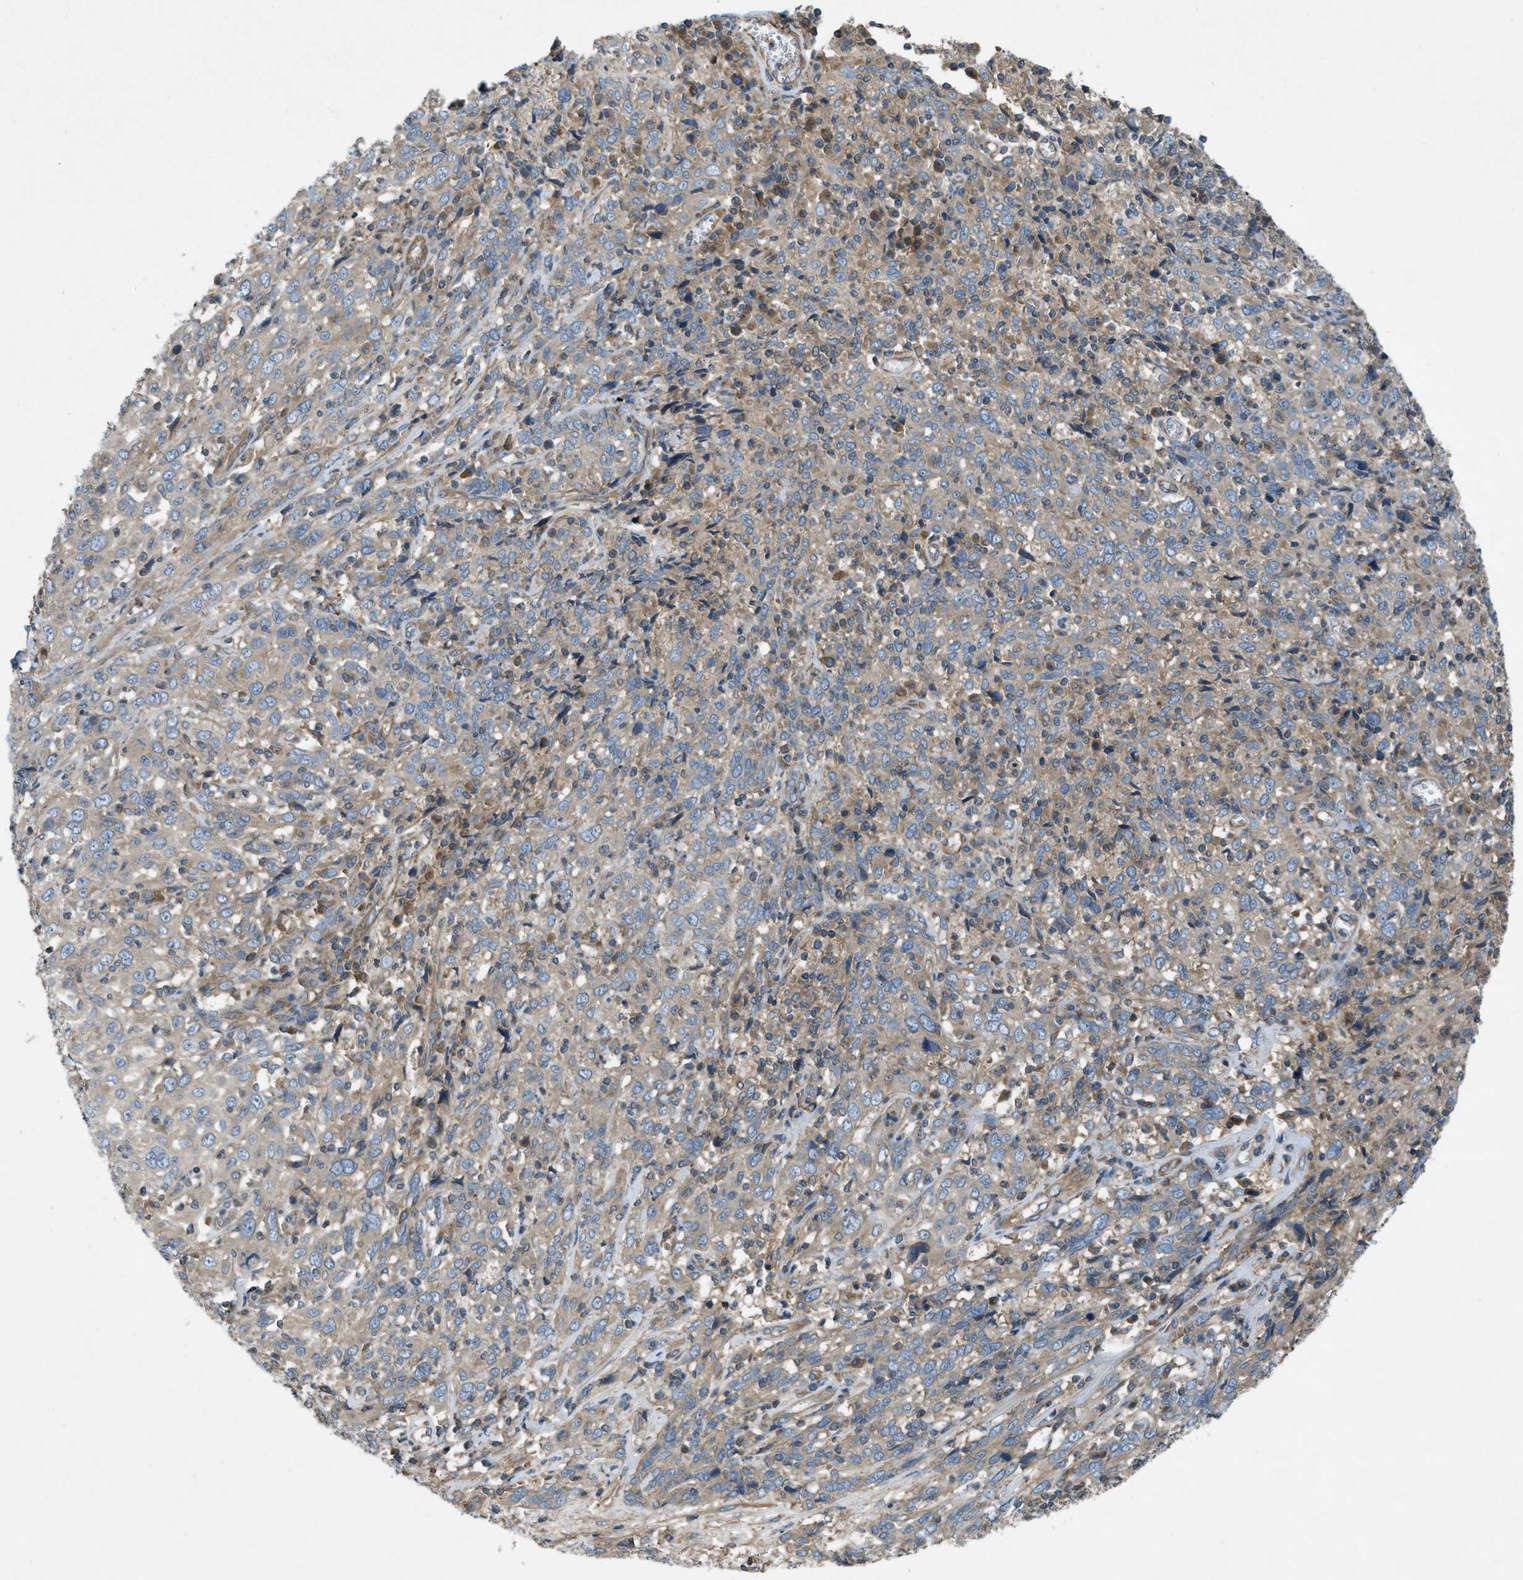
{"staining": {"intensity": "weak", "quantity": ">75%", "location": "cytoplasmic/membranous"}, "tissue": "cervical cancer", "cell_type": "Tumor cells", "image_type": "cancer", "snomed": [{"axis": "morphology", "description": "Squamous cell carcinoma, NOS"}, {"axis": "topography", "description": "Cervix"}], "caption": "High-magnification brightfield microscopy of cervical cancer stained with DAB (3,3'-diaminobenzidine) (brown) and counterstained with hematoxylin (blue). tumor cells exhibit weak cytoplasmic/membranous expression is appreciated in approximately>75% of cells.", "gene": "VEZT", "patient": {"sex": "female", "age": 46}}